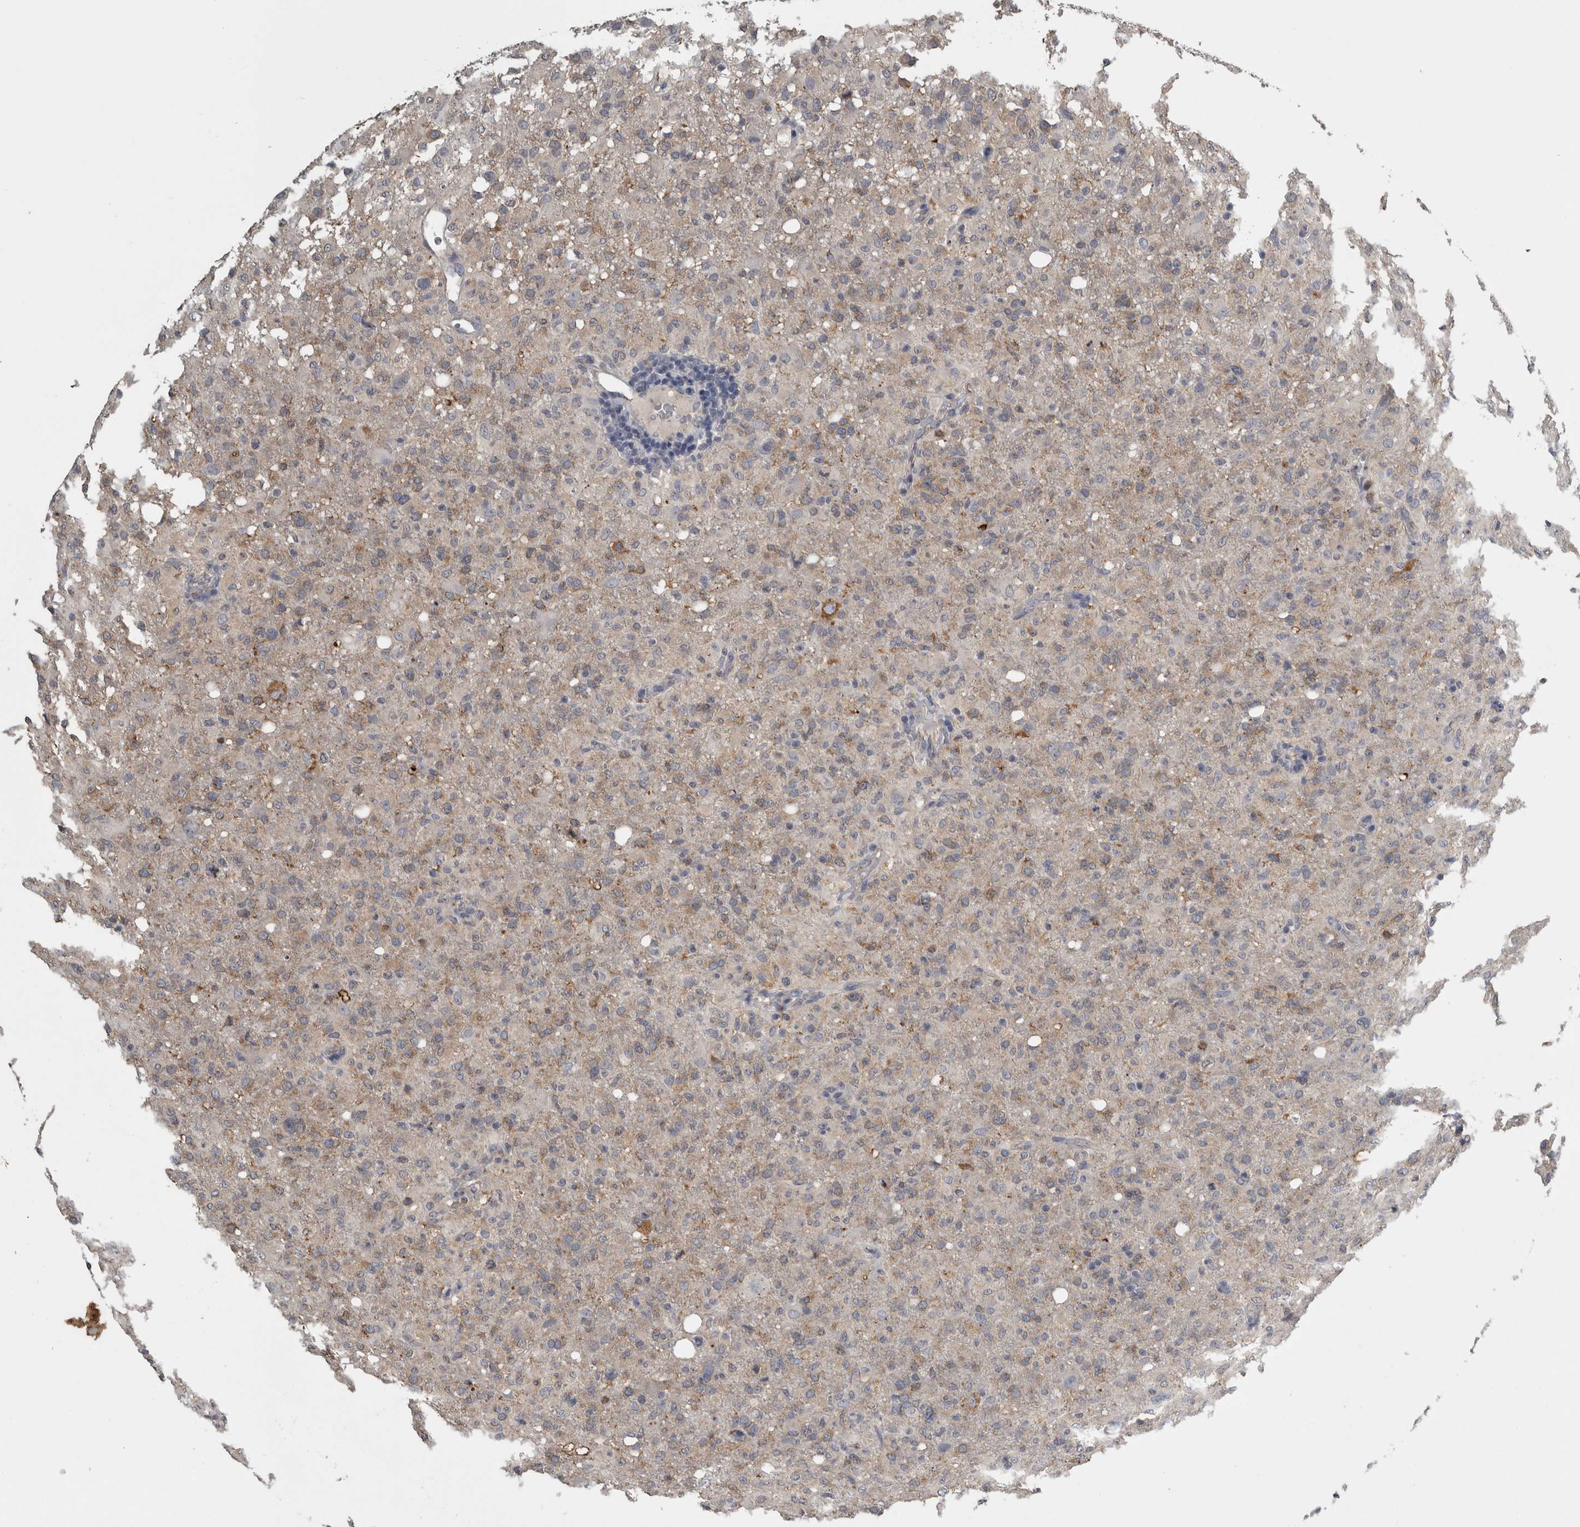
{"staining": {"intensity": "weak", "quantity": ">75%", "location": "cytoplasmic/membranous"}, "tissue": "glioma", "cell_type": "Tumor cells", "image_type": "cancer", "snomed": [{"axis": "morphology", "description": "Glioma, malignant, High grade"}, {"axis": "topography", "description": "Brain"}], "caption": "Protein staining of glioma tissue shows weak cytoplasmic/membranous expression in about >75% of tumor cells.", "gene": "FRK", "patient": {"sex": "female", "age": 57}}